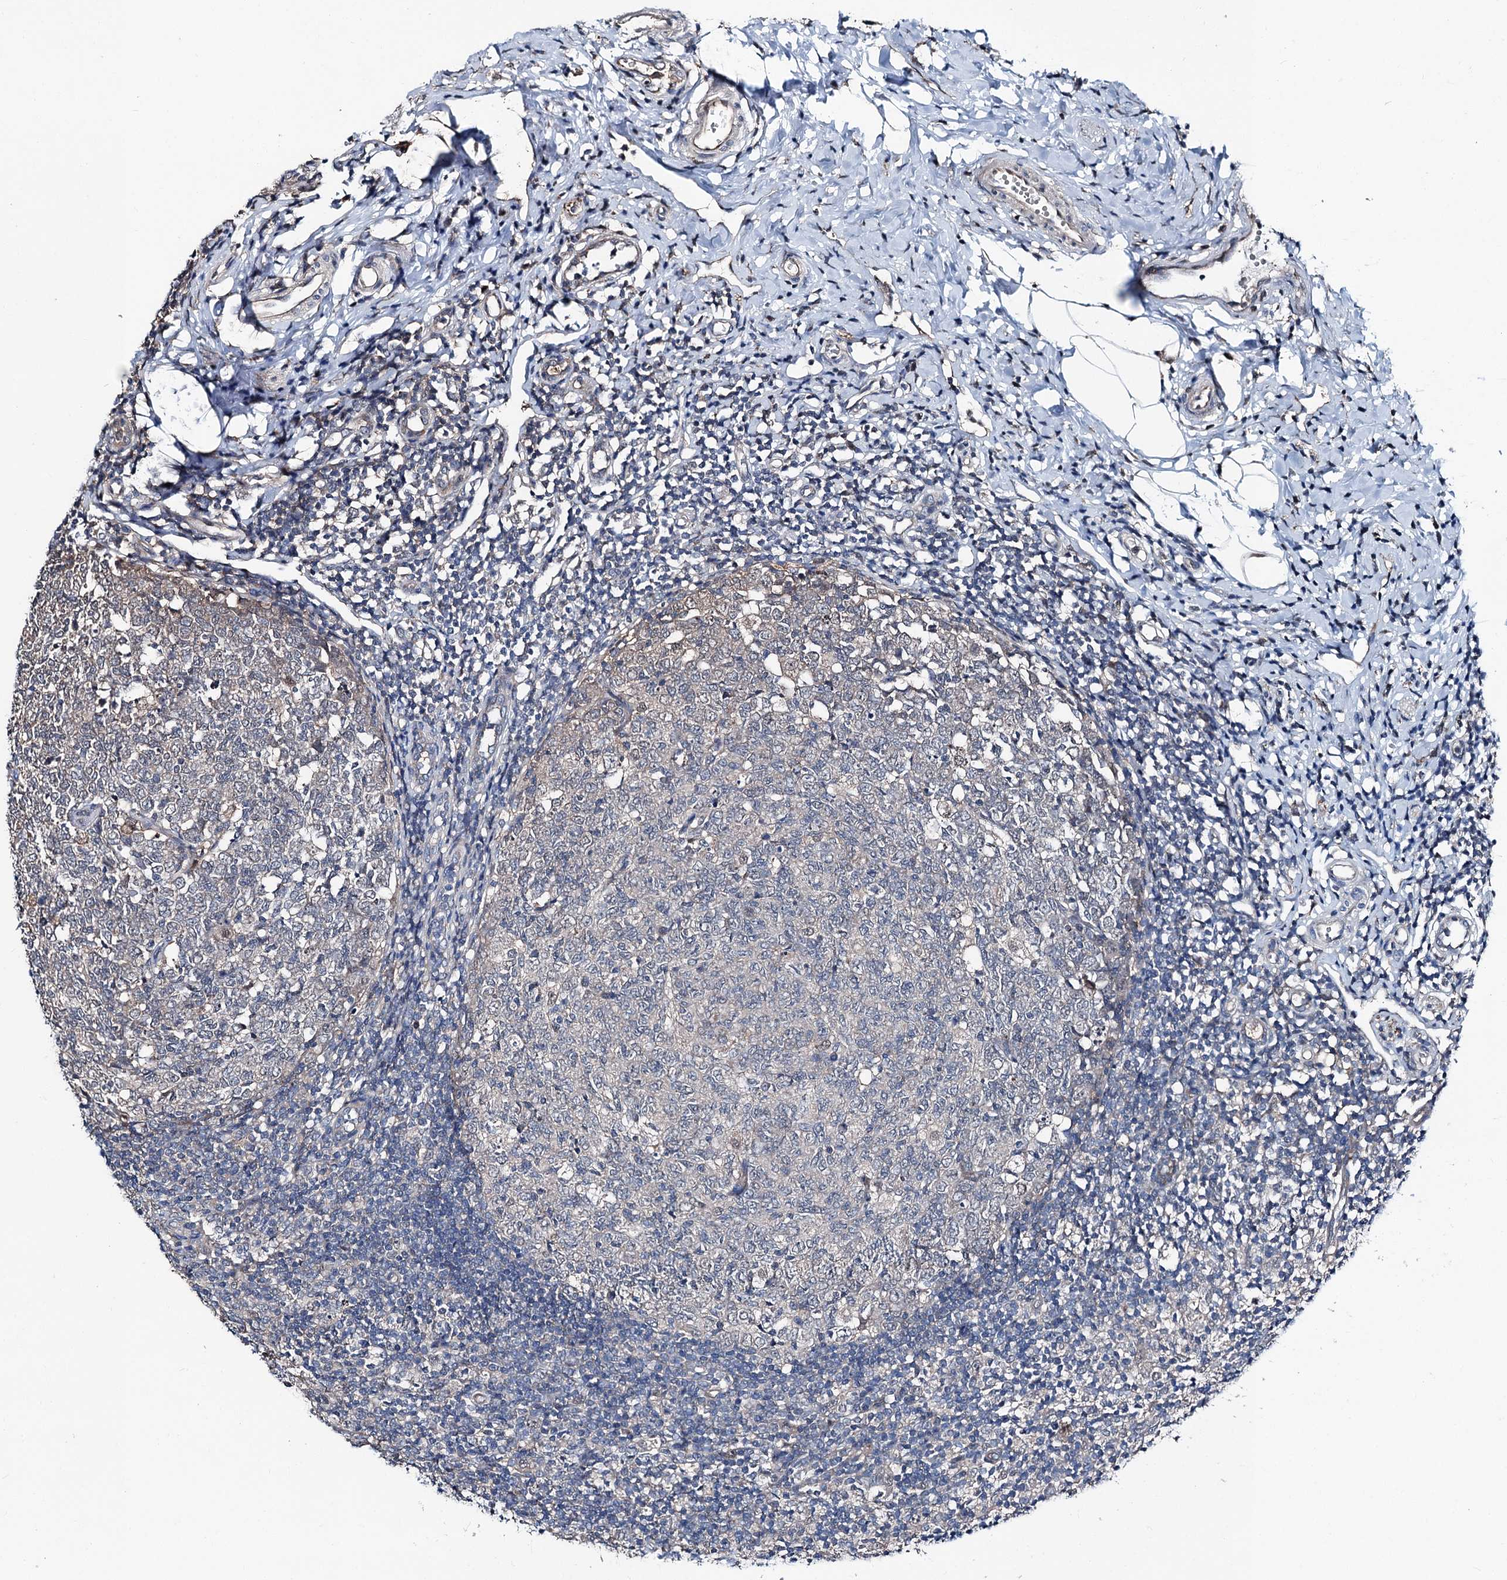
{"staining": {"intensity": "weak", "quantity": ">75%", "location": "cytoplasmic/membranous"}, "tissue": "appendix", "cell_type": "Glandular cells", "image_type": "normal", "snomed": [{"axis": "morphology", "description": "Normal tissue, NOS"}, {"axis": "topography", "description": "Appendix"}], "caption": "Protein expression by IHC demonstrates weak cytoplasmic/membranous positivity in approximately >75% of glandular cells in unremarkable appendix.", "gene": "PSMD13", "patient": {"sex": "male", "age": 14}}